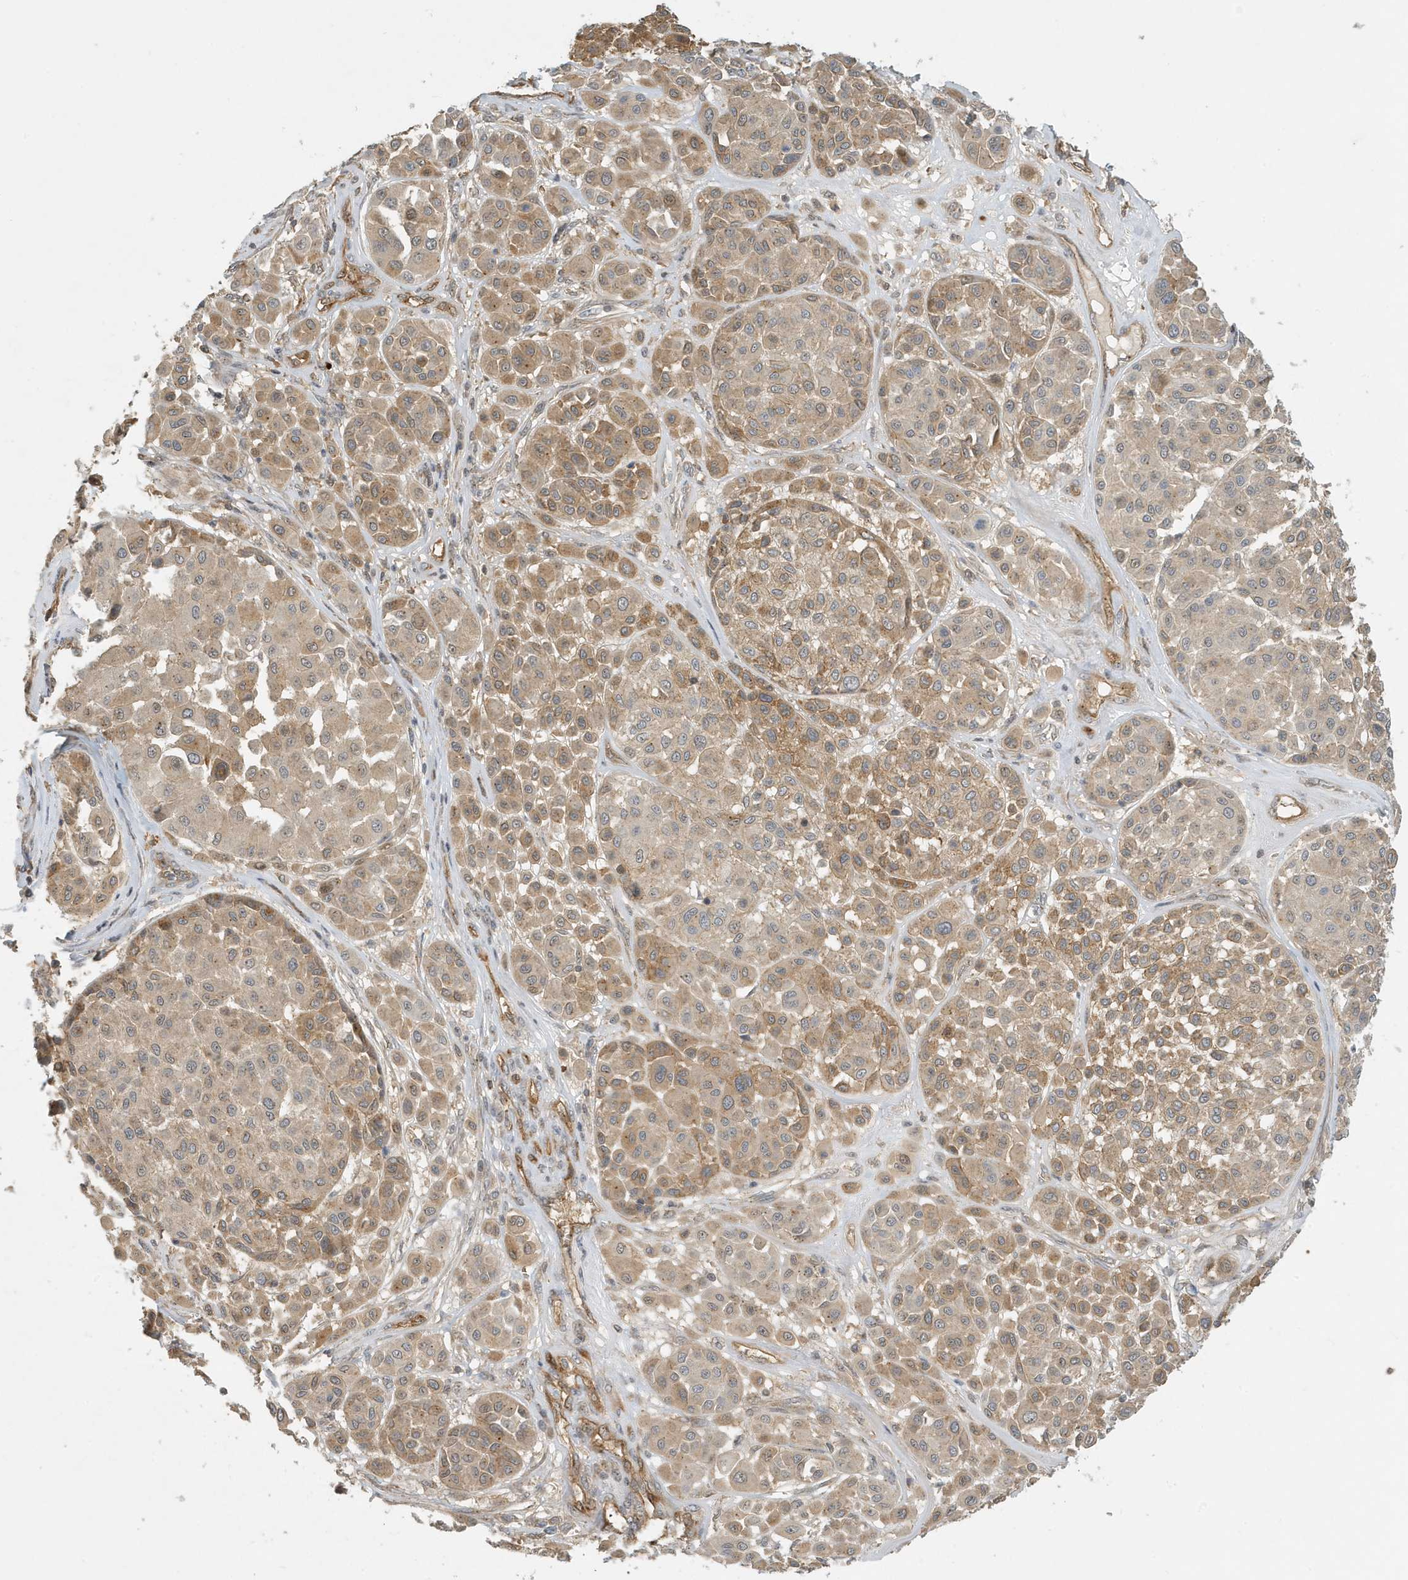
{"staining": {"intensity": "weak", "quantity": ">75%", "location": "cytoplasmic/membranous"}, "tissue": "melanoma", "cell_type": "Tumor cells", "image_type": "cancer", "snomed": [{"axis": "morphology", "description": "Malignant melanoma, Metastatic site"}, {"axis": "topography", "description": "Soft tissue"}], "caption": "Tumor cells exhibit low levels of weak cytoplasmic/membranous expression in approximately >75% of cells in human melanoma. Nuclei are stained in blue.", "gene": "FYCO1", "patient": {"sex": "male", "age": 41}}